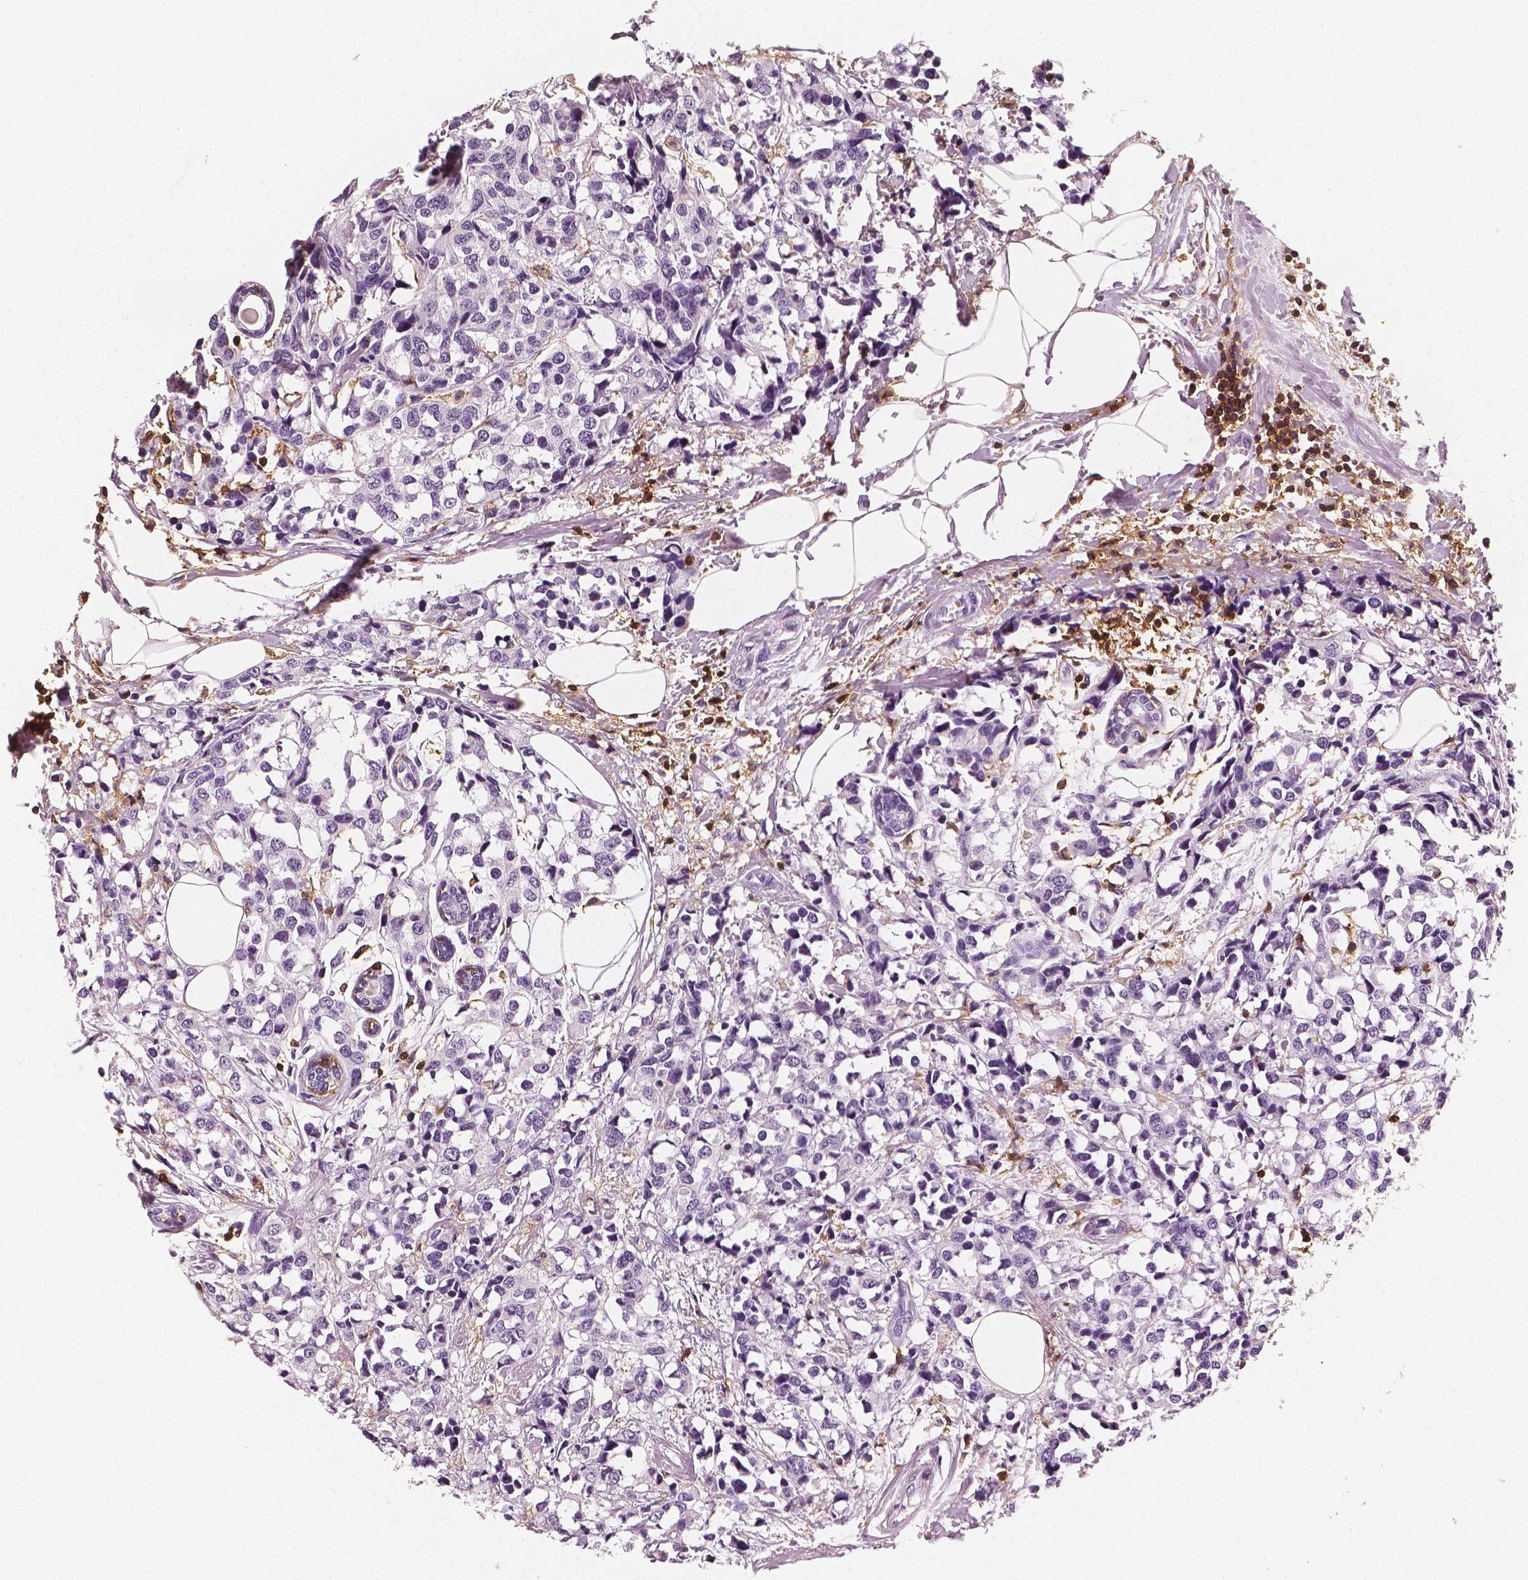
{"staining": {"intensity": "negative", "quantity": "none", "location": "none"}, "tissue": "breast cancer", "cell_type": "Tumor cells", "image_type": "cancer", "snomed": [{"axis": "morphology", "description": "Lobular carcinoma"}, {"axis": "topography", "description": "Breast"}], "caption": "A high-resolution image shows IHC staining of breast cancer (lobular carcinoma), which demonstrates no significant expression in tumor cells.", "gene": "PTPRC", "patient": {"sex": "female", "age": 59}}